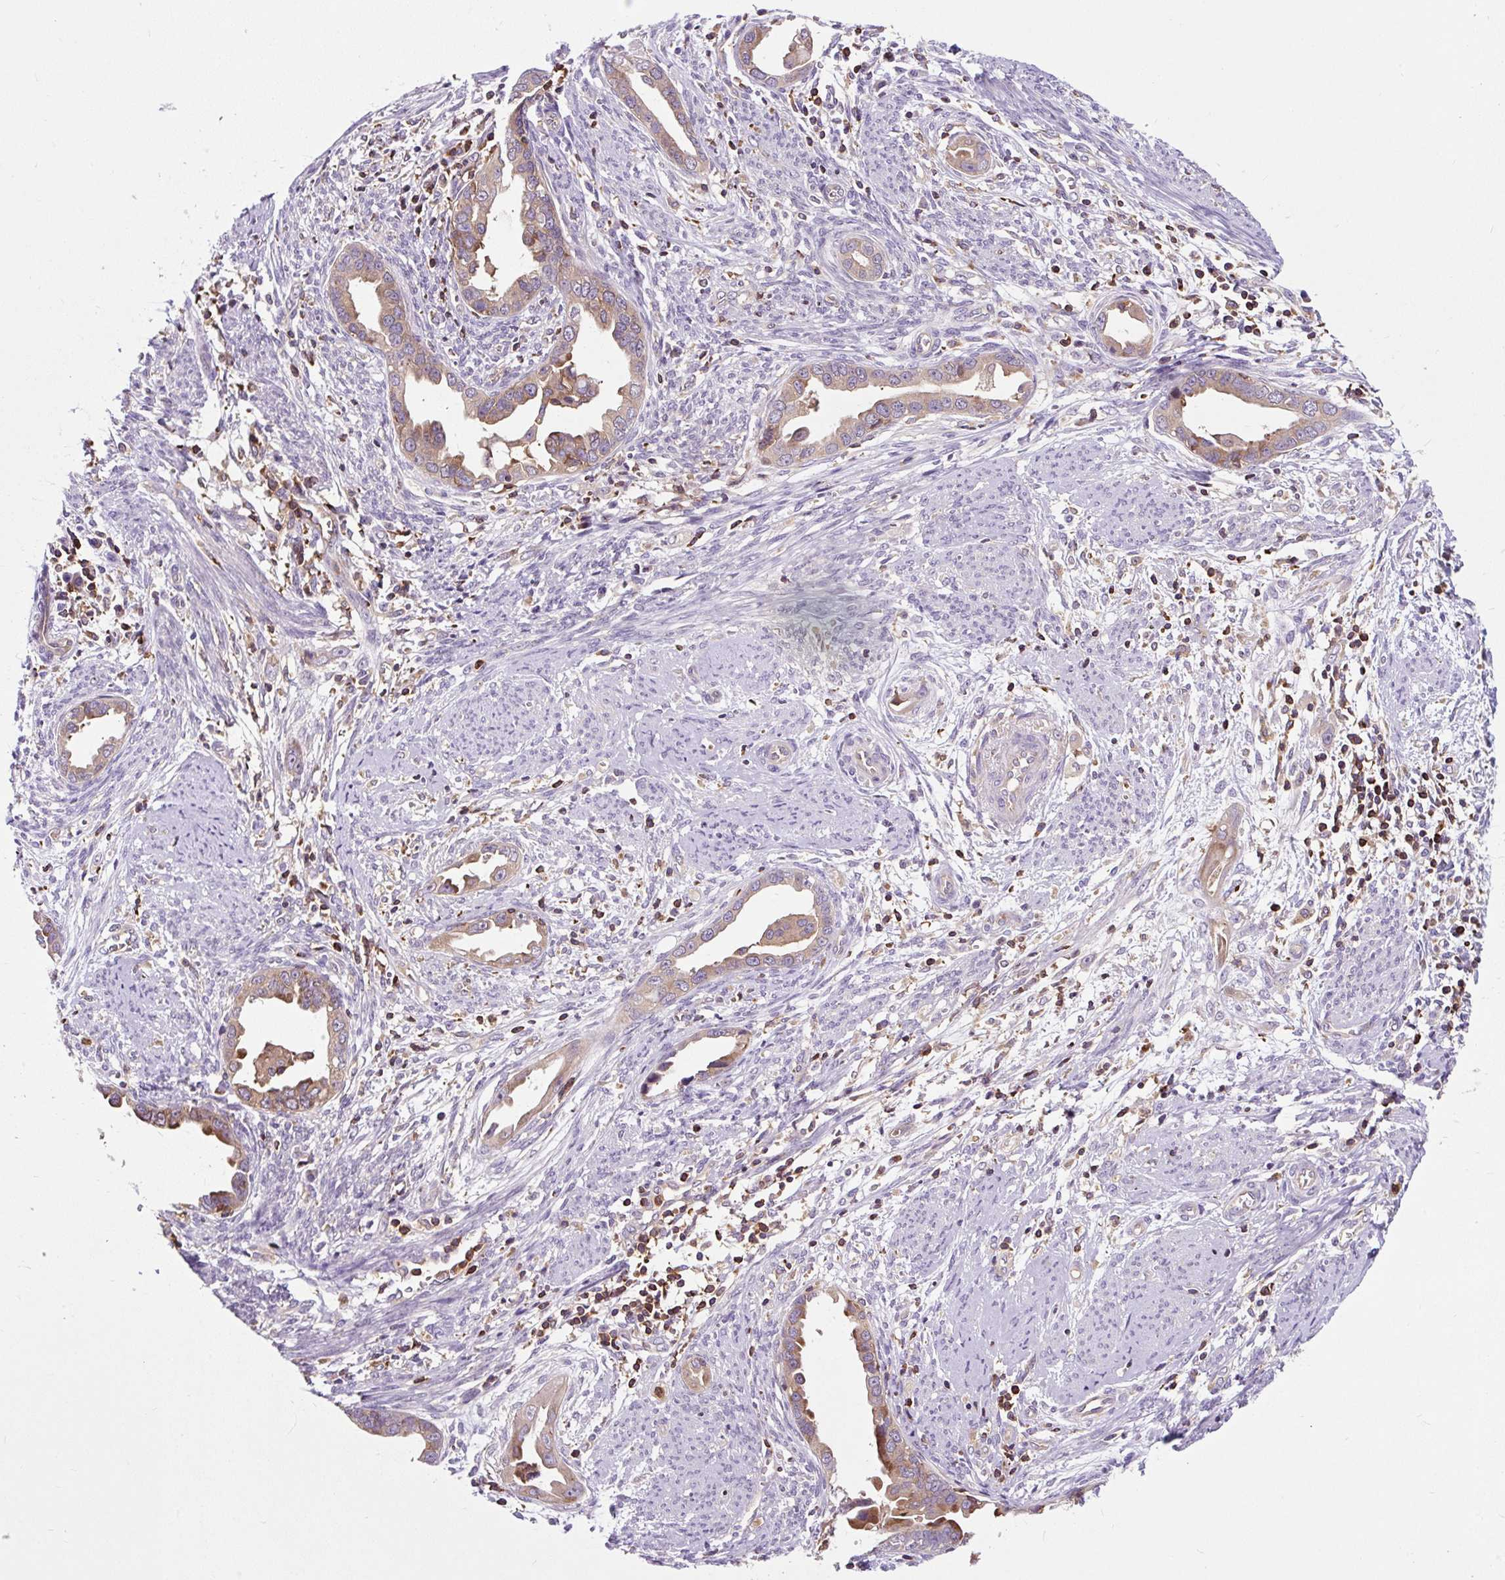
{"staining": {"intensity": "moderate", "quantity": ">75%", "location": "cytoplasmic/membranous"}, "tissue": "endometrial cancer", "cell_type": "Tumor cells", "image_type": "cancer", "snomed": [{"axis": "morphology", "description": "Adenocarcinoma, NOS"}, {"axis": "topography", "description": "Endometrium"}], "caption": "Human adenocarcinoma (endometrial) stained with a protein marker reveals moderate staining in tumor cells.", "gene": "CISD3", "patient": {"sex": "female", "age": 57}}